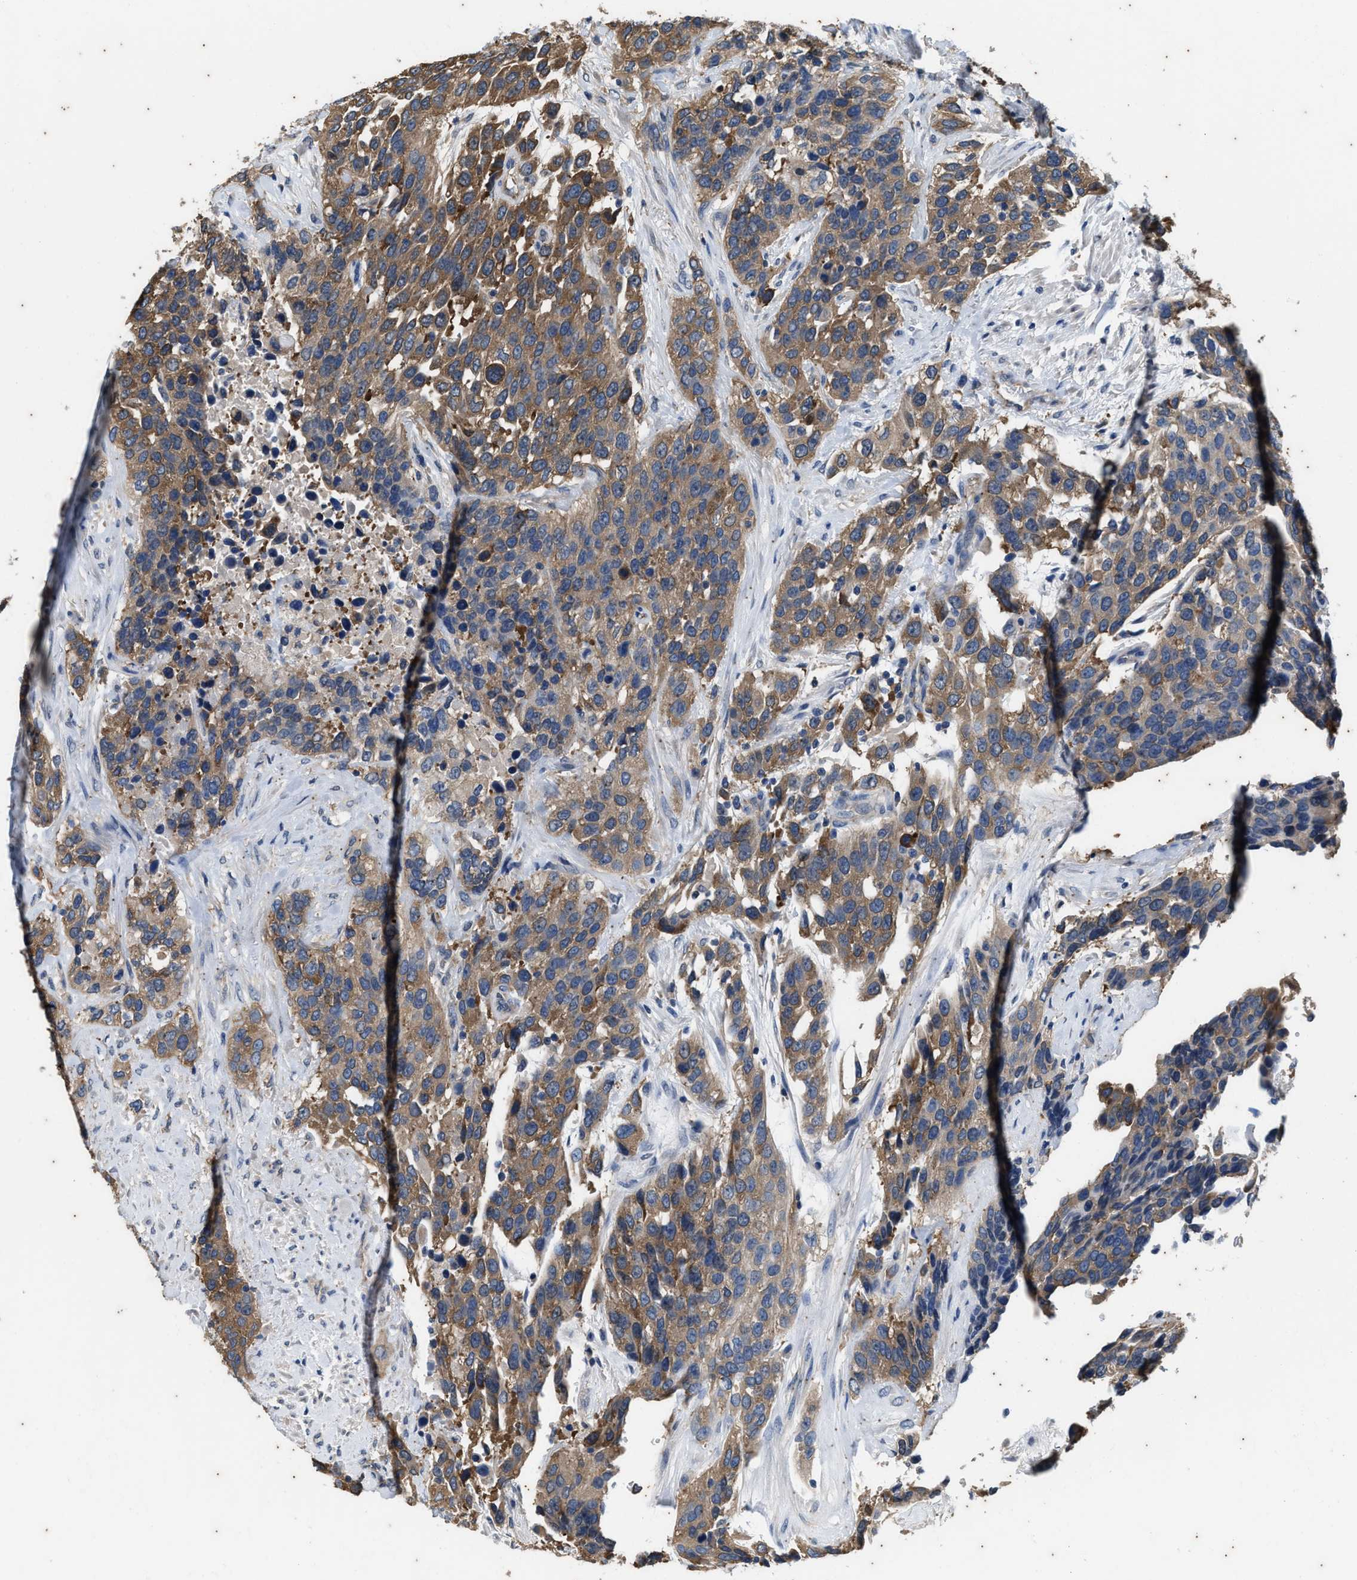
{"staining": {"intensity": "moderate", "quantity": ">75%", "location": "cytoplasmic/membranous"}, "tissue": "urothelial cancer", "cell_type": "Tumor cells", "image_type": "cancer", "snomed": [{"axis": "morphology", "description": "Urothelial carcinoma, High grade"}, {"axis": "topography", "description": "Urinary bladder"}], "caption": "Tumor cells demonstrate medium levels of moderate cytoplasmic/membranous staining in about >75% of cells in human high-grade urothelial carcinoma.", "gene": "COX19", "patient": {"sex": "female", "age": 80}}